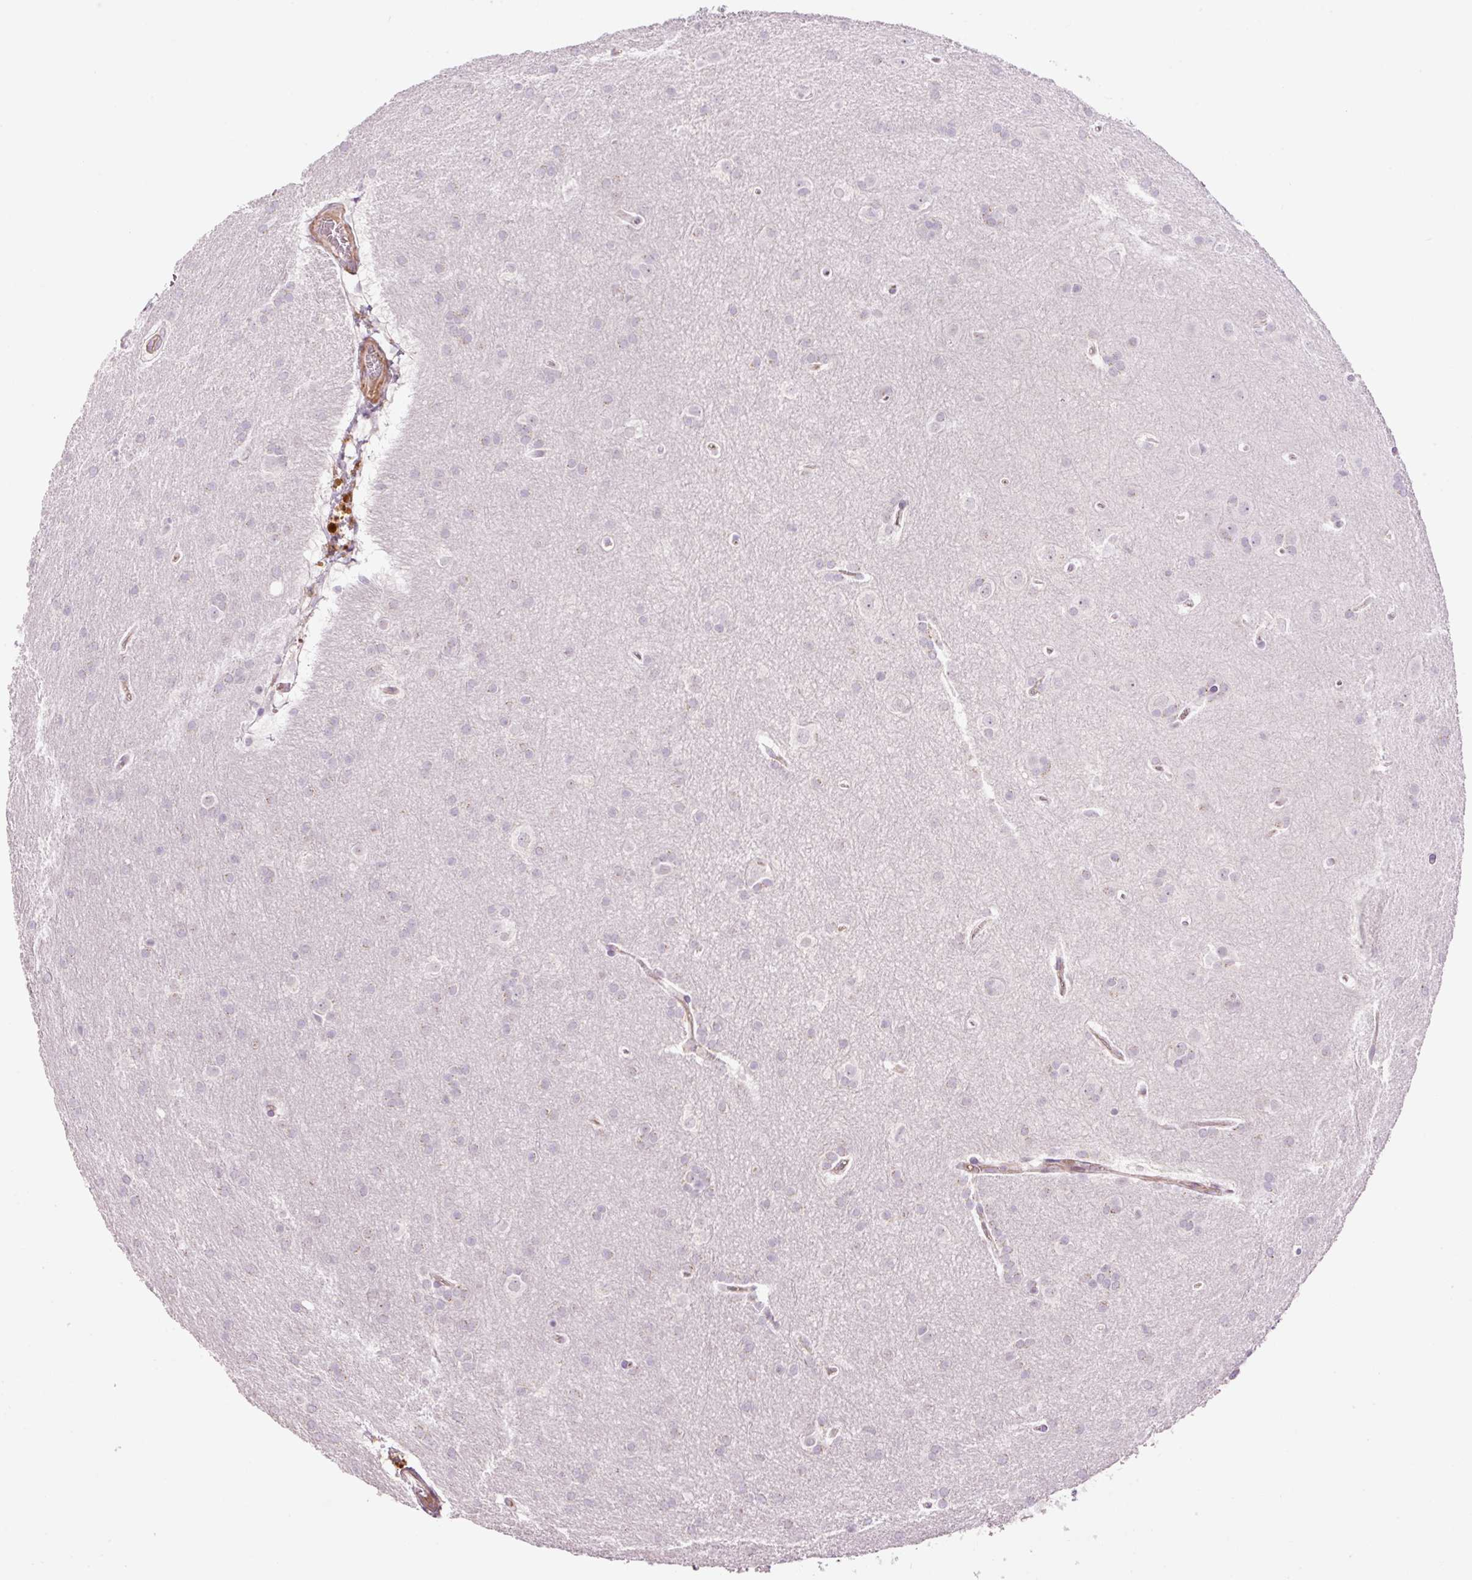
{"staining": {"intensity": "negative", "quantity": "none", "location": "none"}, "tissue": "glioma", "cell_type": "Tumor cells", "image_type": "cancer", "snomed": [{"axis": "morphology", "description": "Glioma, malignant, Low grade"}, {"axis": "topography", "description": "Brain"}], "caption": "This is a micrograph of IHC staining of glioma, which shows no expression in tumor cells. The staining is performed using DAB brown chromogen with nuclei counter-stained in using hematoxylin.", "gene": "HNF1A", "patient": {"sex": "female", "age": 32}}